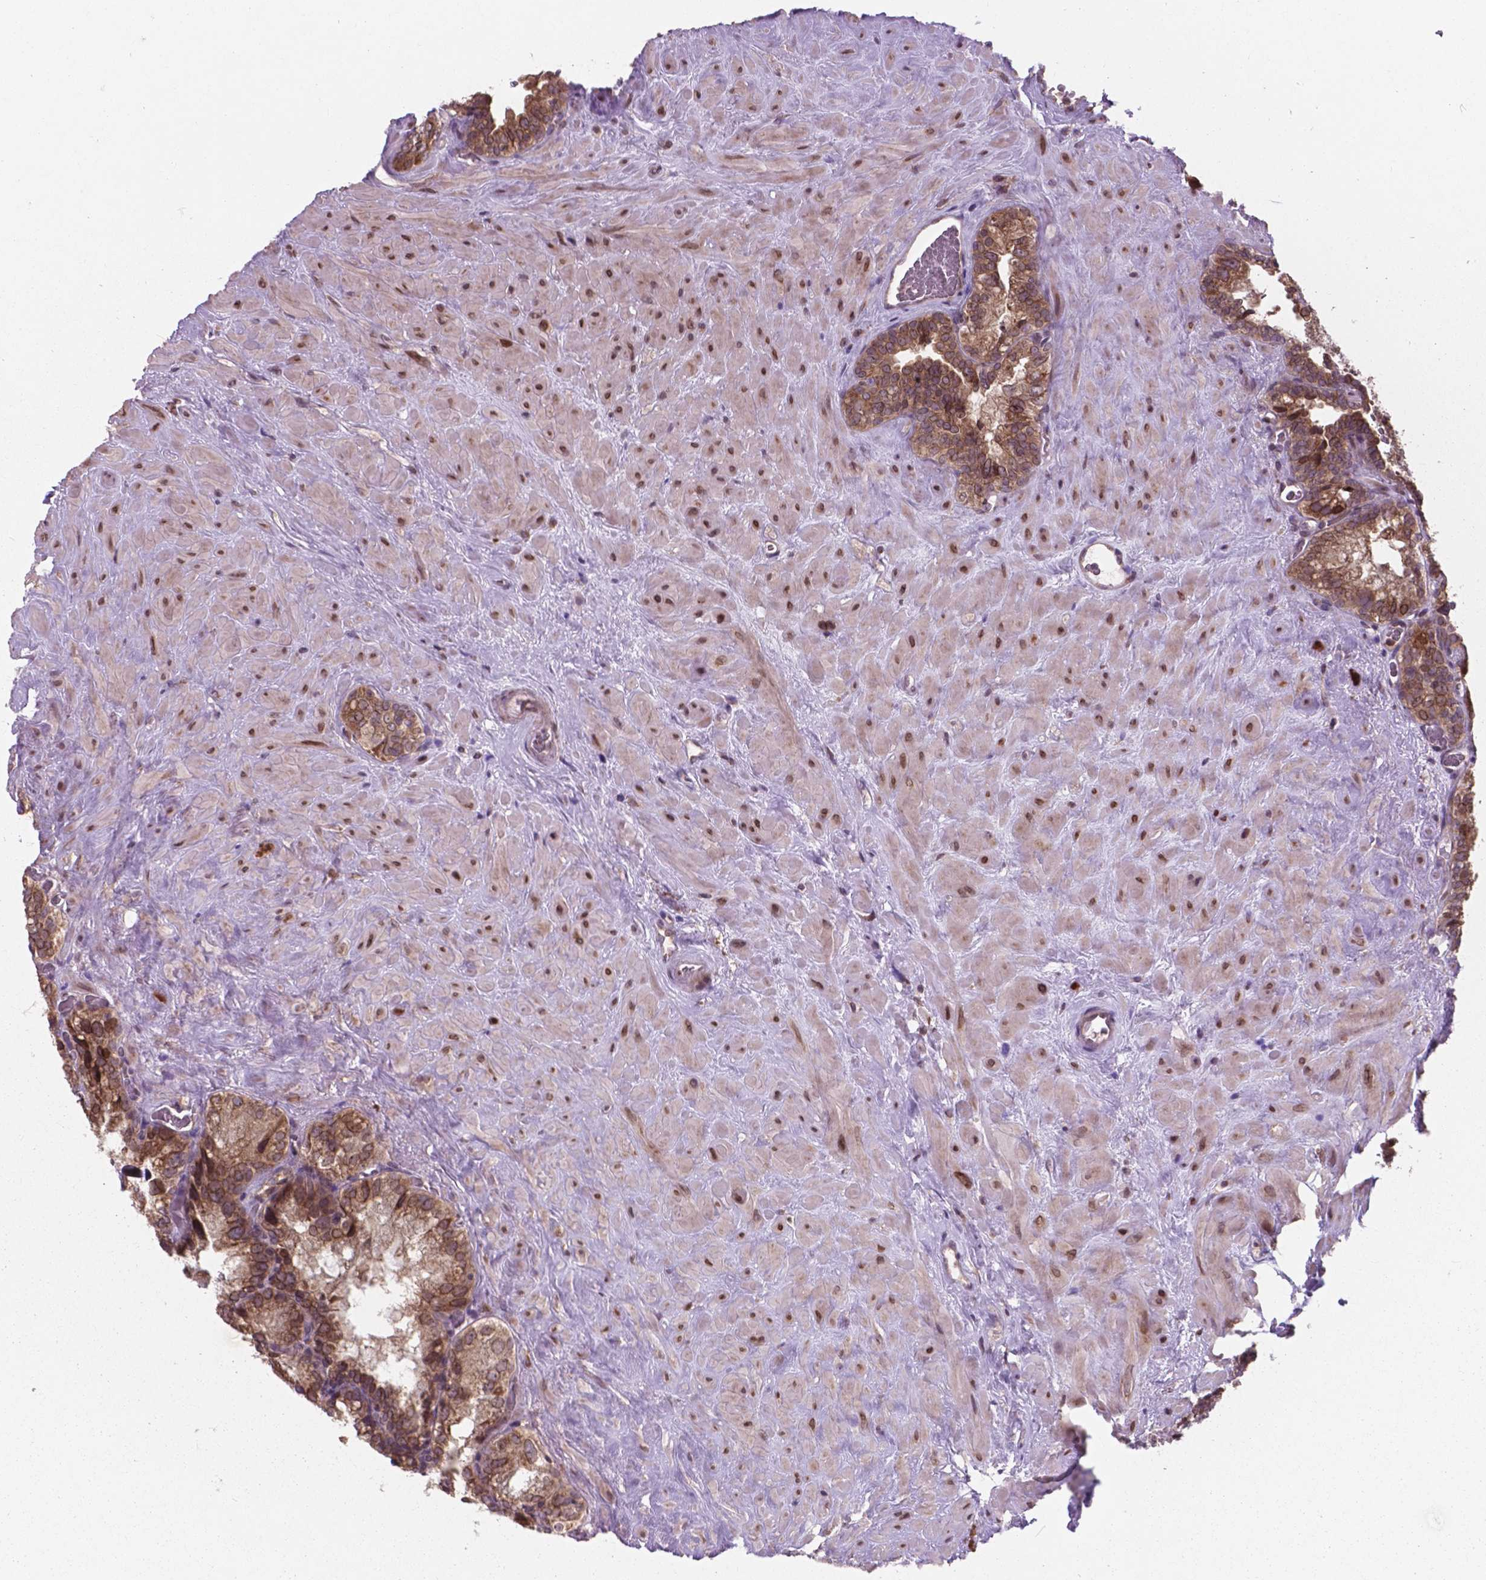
{"staining": {"intensity": "strong", "quantity": ">75%", "location": "cytoplasmic/membranous"}, "tissue": "seminal vesicle", "cell_type": "Glandular cells", "image_type": "normal", "snomed": [{"axis": "morphology", "description": "Normal tissue, NOS"}, {"axis": "topography", "description": "Prostate"}, {"axis": "topography", "description": "Seminal veicle"}], "caption": "Protein staining of normal seminal vesicle exhibits strong cytoplasmic/membranous positivity in about >75% of glandular cells. (DAB = brown stain, brightfield microscopy at high magnification).", "gene": "MRPL33", "patient": {"sex": "male", "age": 71}}